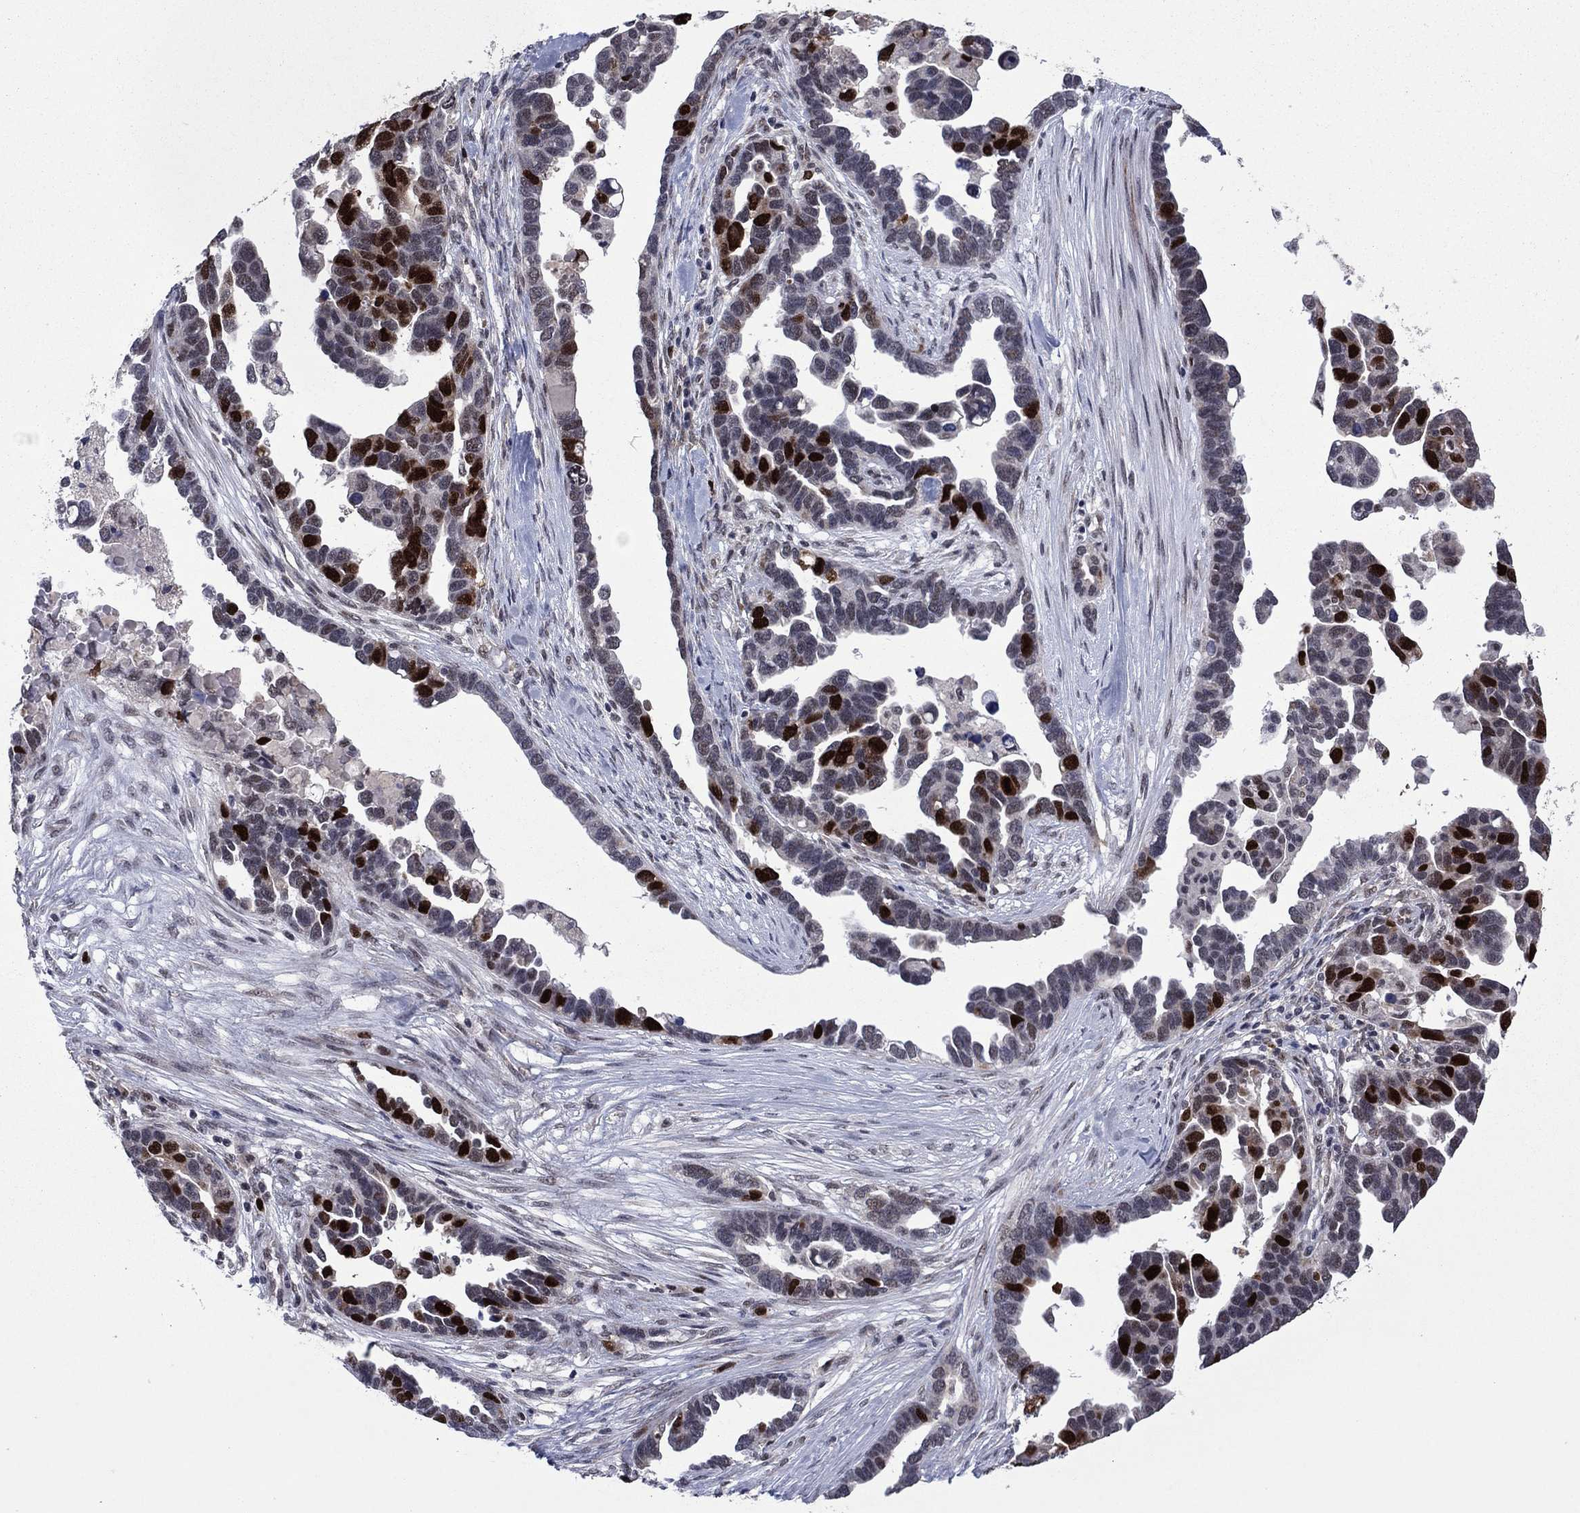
{"staining": {"intensity": "strong", "quantity": "25%-75%", "location": "nuclear"}, "tissue": "ovarian cancer", "cell_type": "Tumor cells", "image_type": "cancer", "snomed": [{"axis": "morphology", "description": "Cystadenocarcinoma, serous, NOS"}, {"axis": "topography", "description": "Ovary"}], "caption": "Serous cystadenocarcinoma (ovarian) tissue demonstrates strong nuclear staining in about 25%-75% of tumor cells Nuclei are stained in blue.", "gene": "CDCA5", "patient": {"sex": "female", "age": 54}}